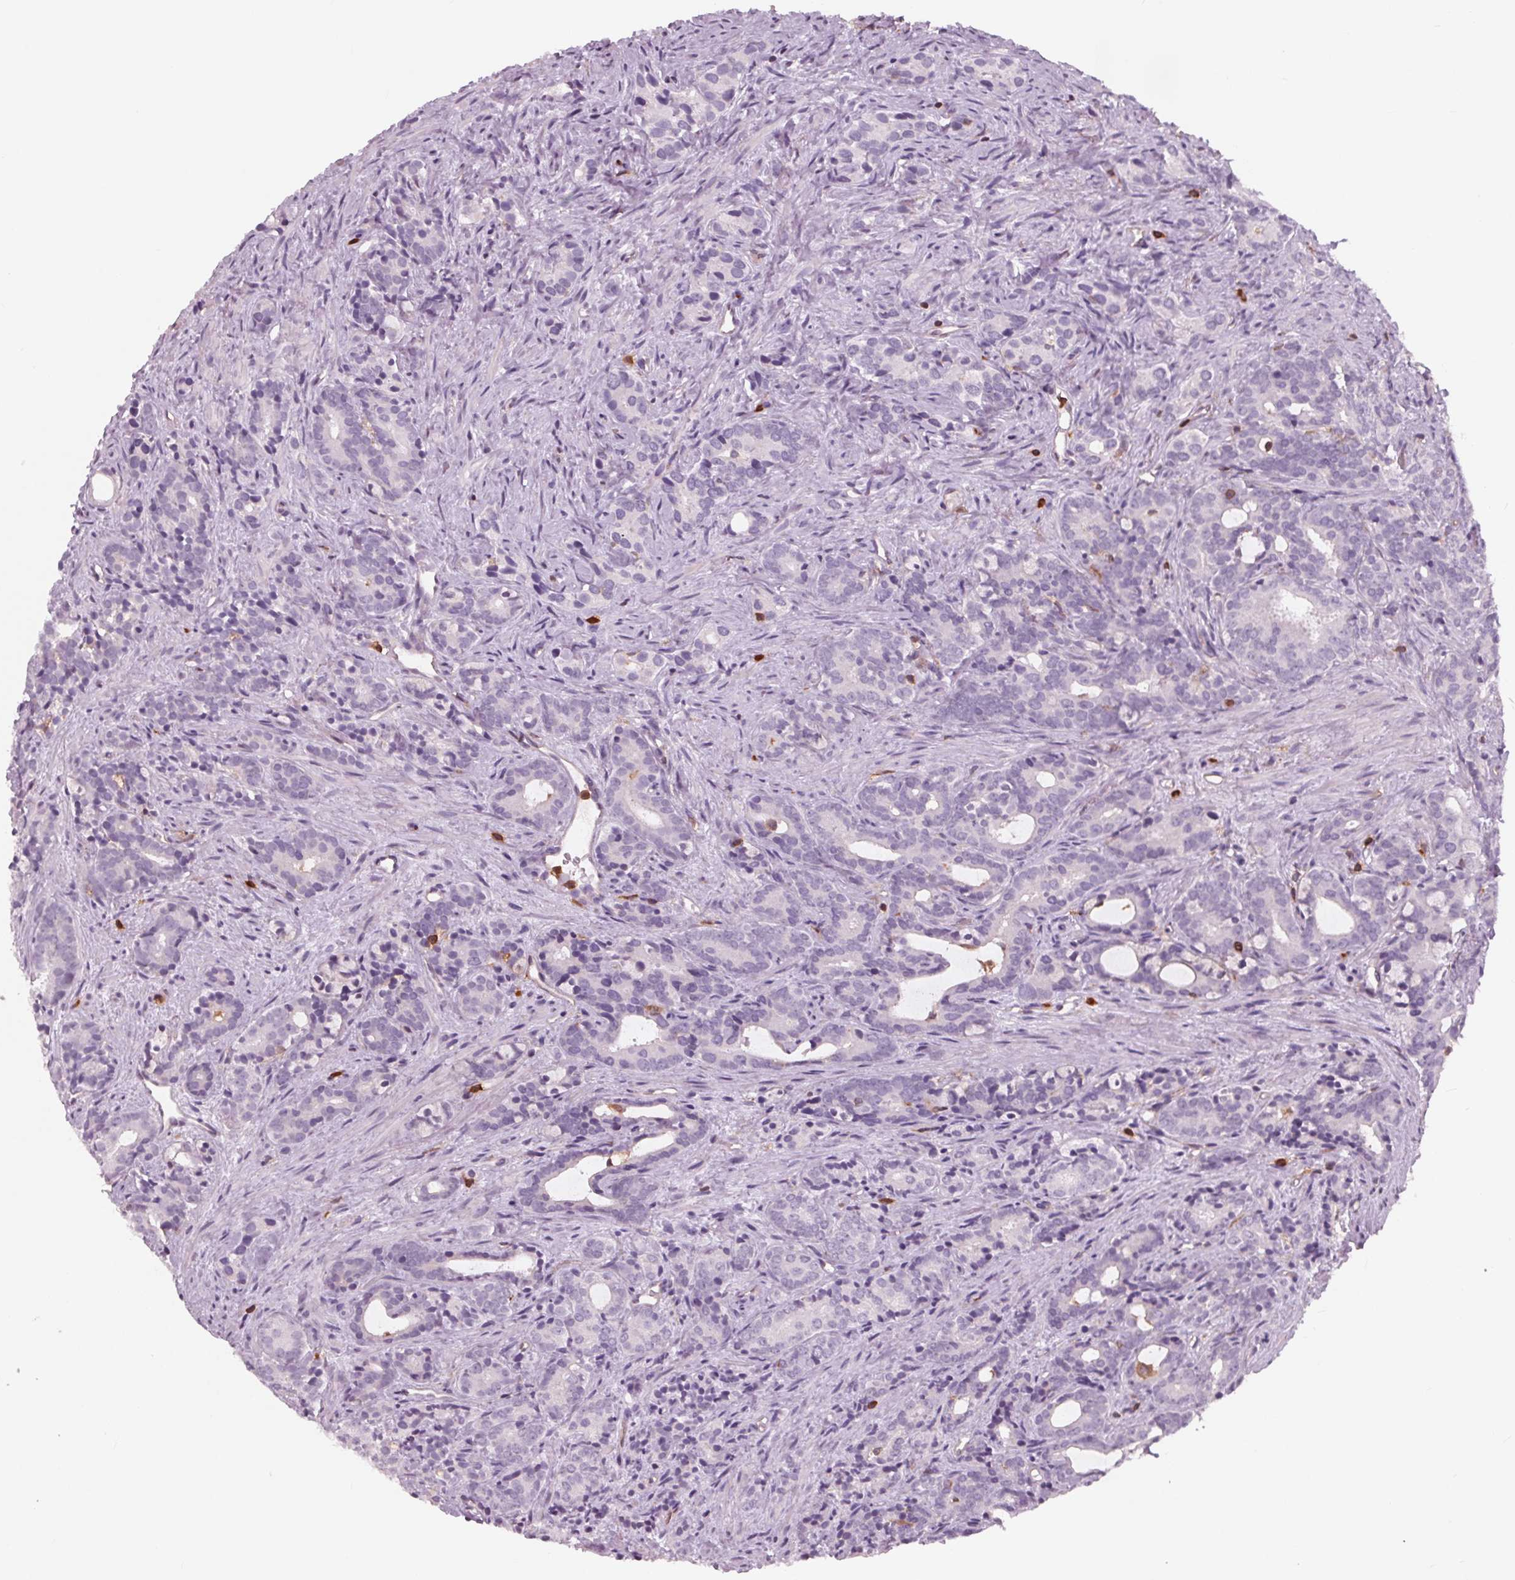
{"staining": {"intensity": "negative", "quantity": "none", "location": "none"}, "tissue": "prostate cancer", "cell_type": "Tumor cells", "image_type": "cancer", "snomed": [{"axis": "morphology", "description": "Adenocarcinoma, High grade"}, {"axis": "topography", "description": "Prostate"}], "caption": "Immunohistochemistry (IHC) of human prostate high-grade adenocarcinoma shows no positivity in tumor cells.", "gene": "ARHGAP25", "patient": {"sex": "male", "age": 84}}